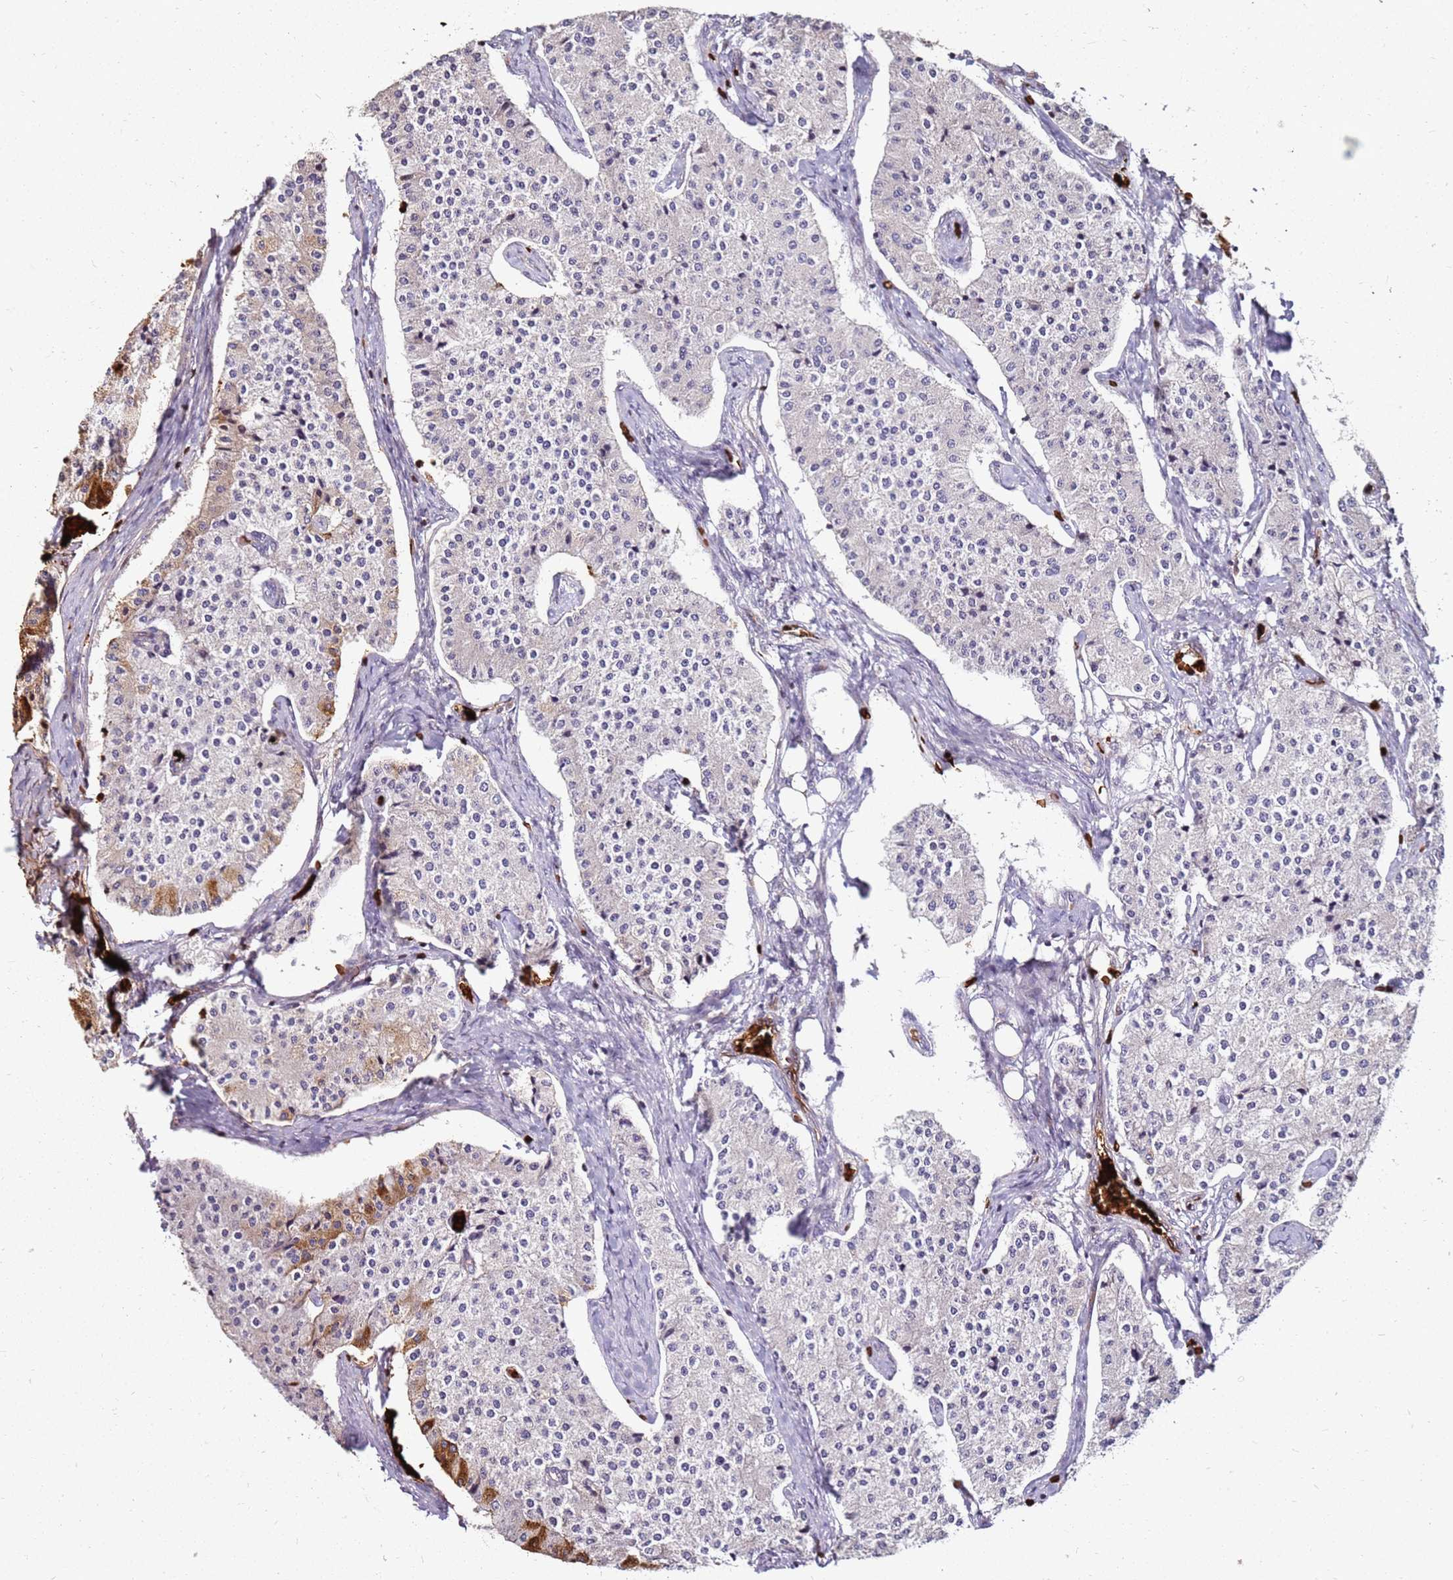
{"staining": {"intensity": "moderate", "quantity": "<25%", "location": "cytoplasmic/membranous"}, "tissue": "carcinoid", "cell_type": "Tumor cells", "image_type": "cancer", "snomed": [{"axis": "morphology", "description": "Carcinoid, malignant, NOS"}, {"axis": "topography", "description": "Colon"}], "caption": "Immunohistochemical staining of malignant carcinoid reveals moderate cytoplasmic/membranous protein positivity in about <25% of tumor cells. Immunohistochemistry stains the protein of interest in brown and the nuclei are stained blue.", "gene": "RNF11", "patient": {"sex": "female", "age": 52}}